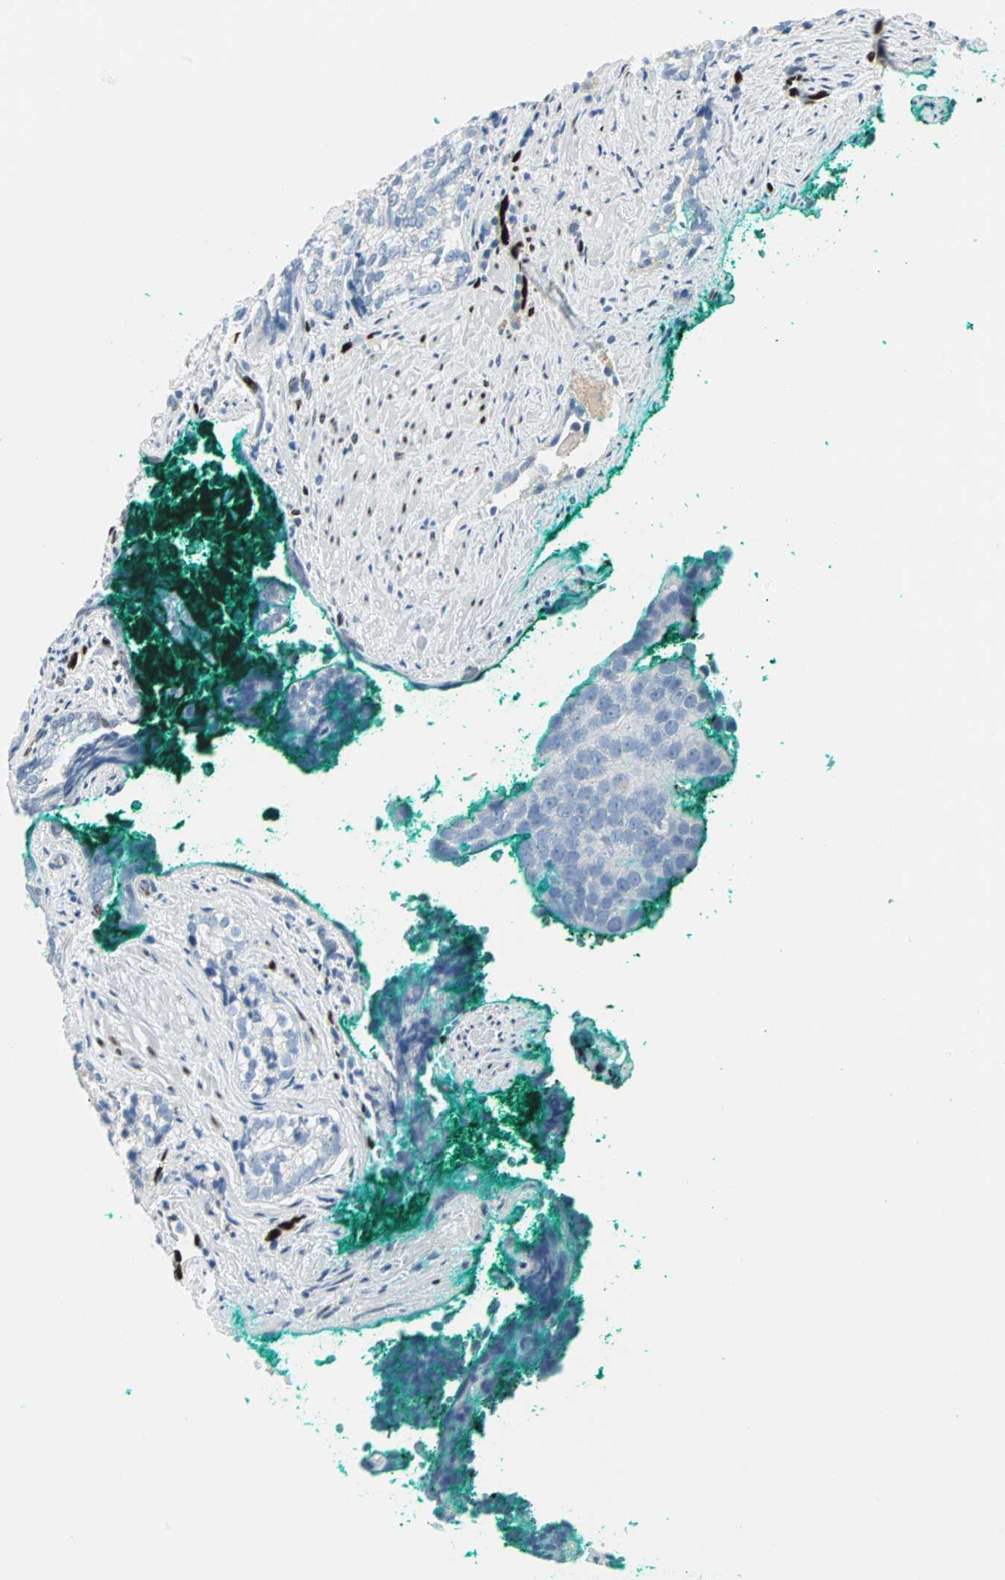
{"staining": {"intensity": "negative", "quantity": "none", "location": "none"}, "tissue": "prostate cancer", "cell_type": "Tumor cells", "image_type": "cancer", "snomed": [{"axis": "morphology", "description": "Adenocarcinoma, High grade"}, {"axis": "topography", "description": "Prostate"}], "caption": "Immunohistochemistry image of neoplastic tissue: human adenocarcinoma (high-grade) (prostate) stained with DAB (3,3'-diaminobenzidine) demonstrates no significant protein positivity in tumor cells.", "gene": "IL33", "patient": {"sex": "male", "age": 66}}